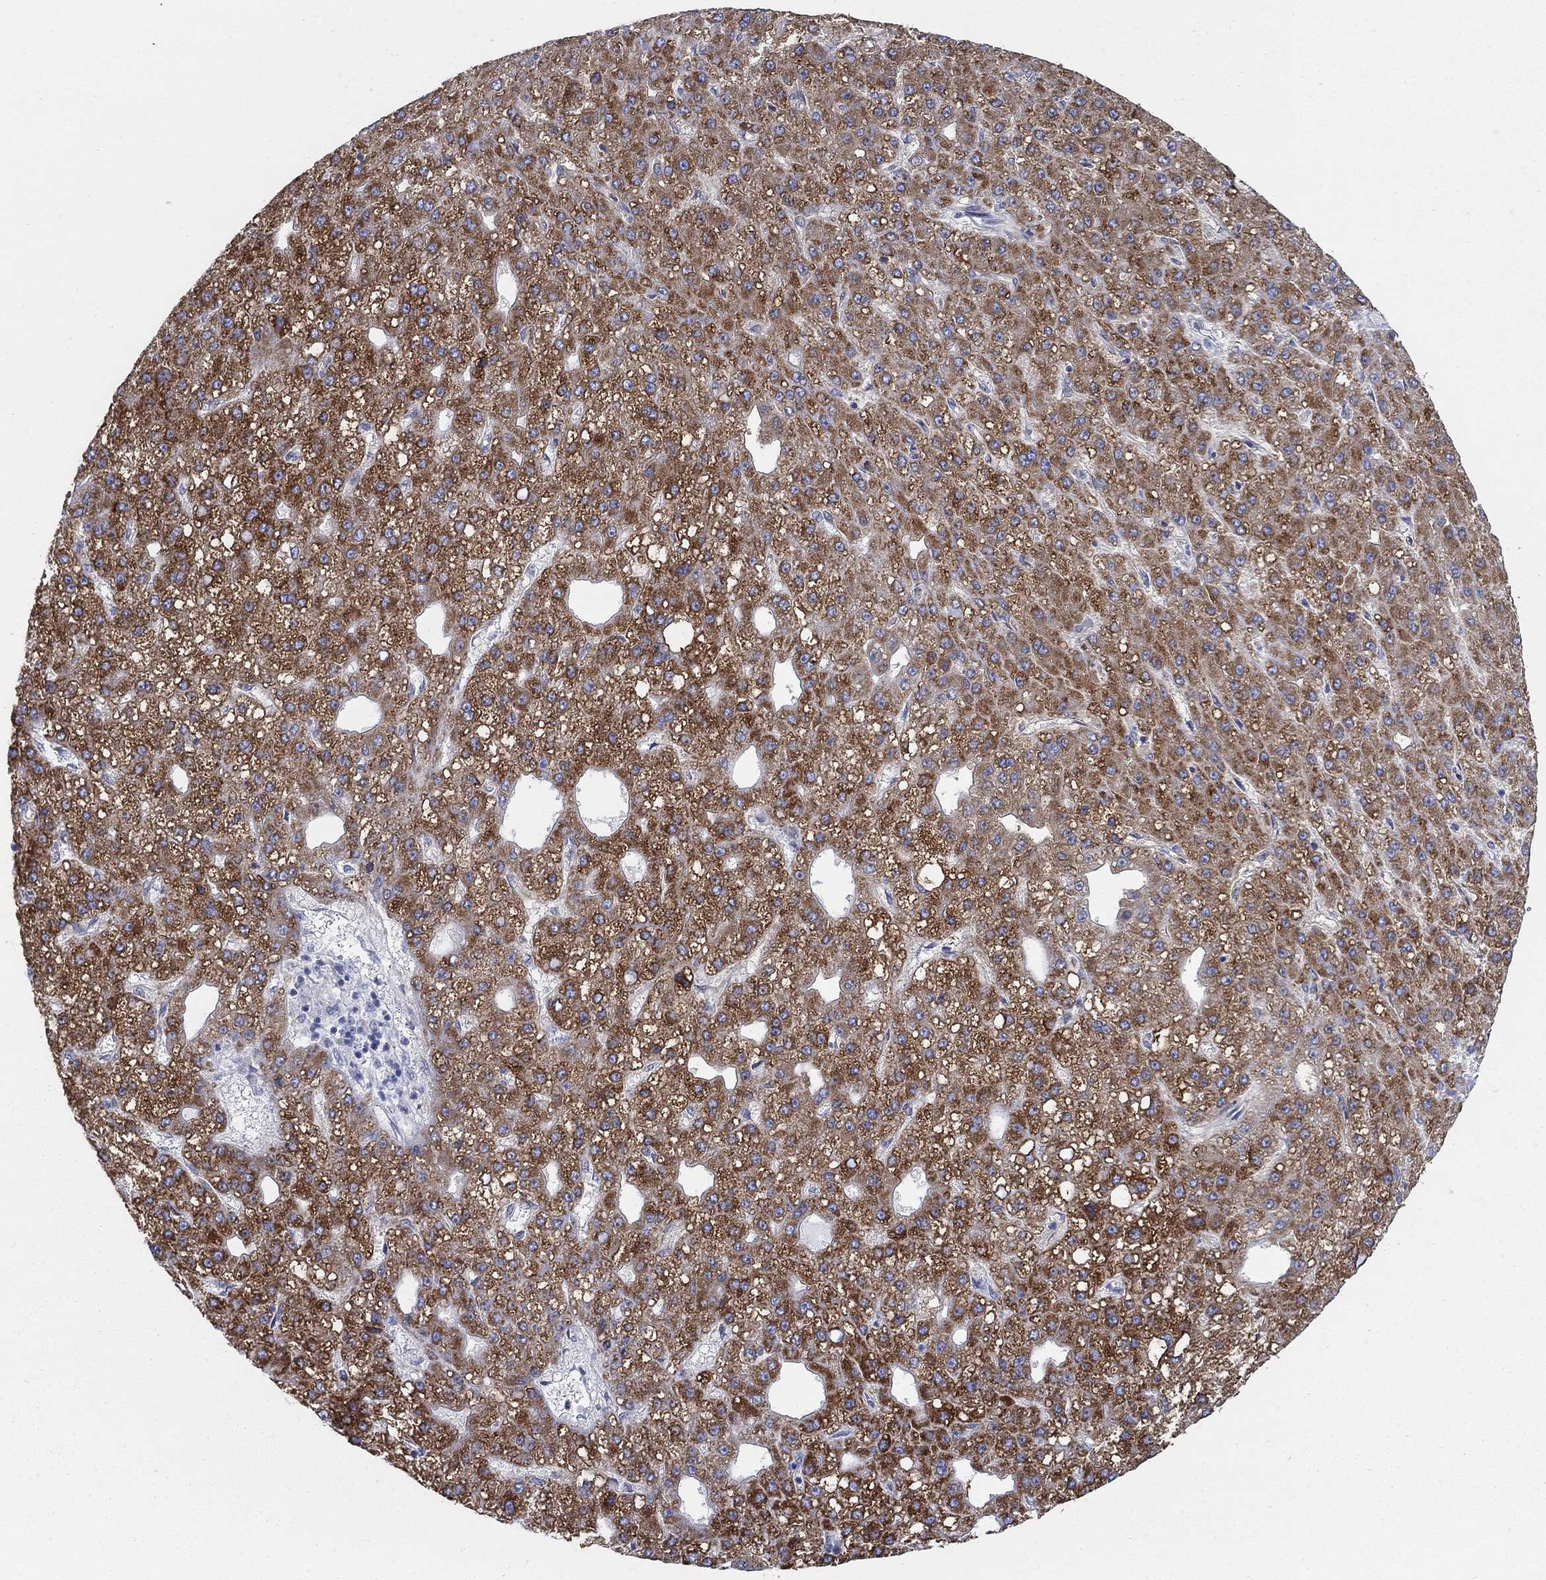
{"staining": {"intensity": "strong", "quantity": ">75%", "location": "cytoplasmic/membranous"}, "tissue": "liver cancer", "cell_type": "Tumor cells", "image_type": "cancer", "snomed": [{"axis": "morphology", "description": "Carcinoma, Hepatocellular, NOS"}, {"axis": "topography", "description": "Liver"}], "caption": "This is an image of IHC staining of liver hepatocellular carcinoma, which shows strong staining in the cytoplasmic/membranous of tumor cells.", "gene": "SCCPDH", "patient": {"sex": "male", "age": 67}}